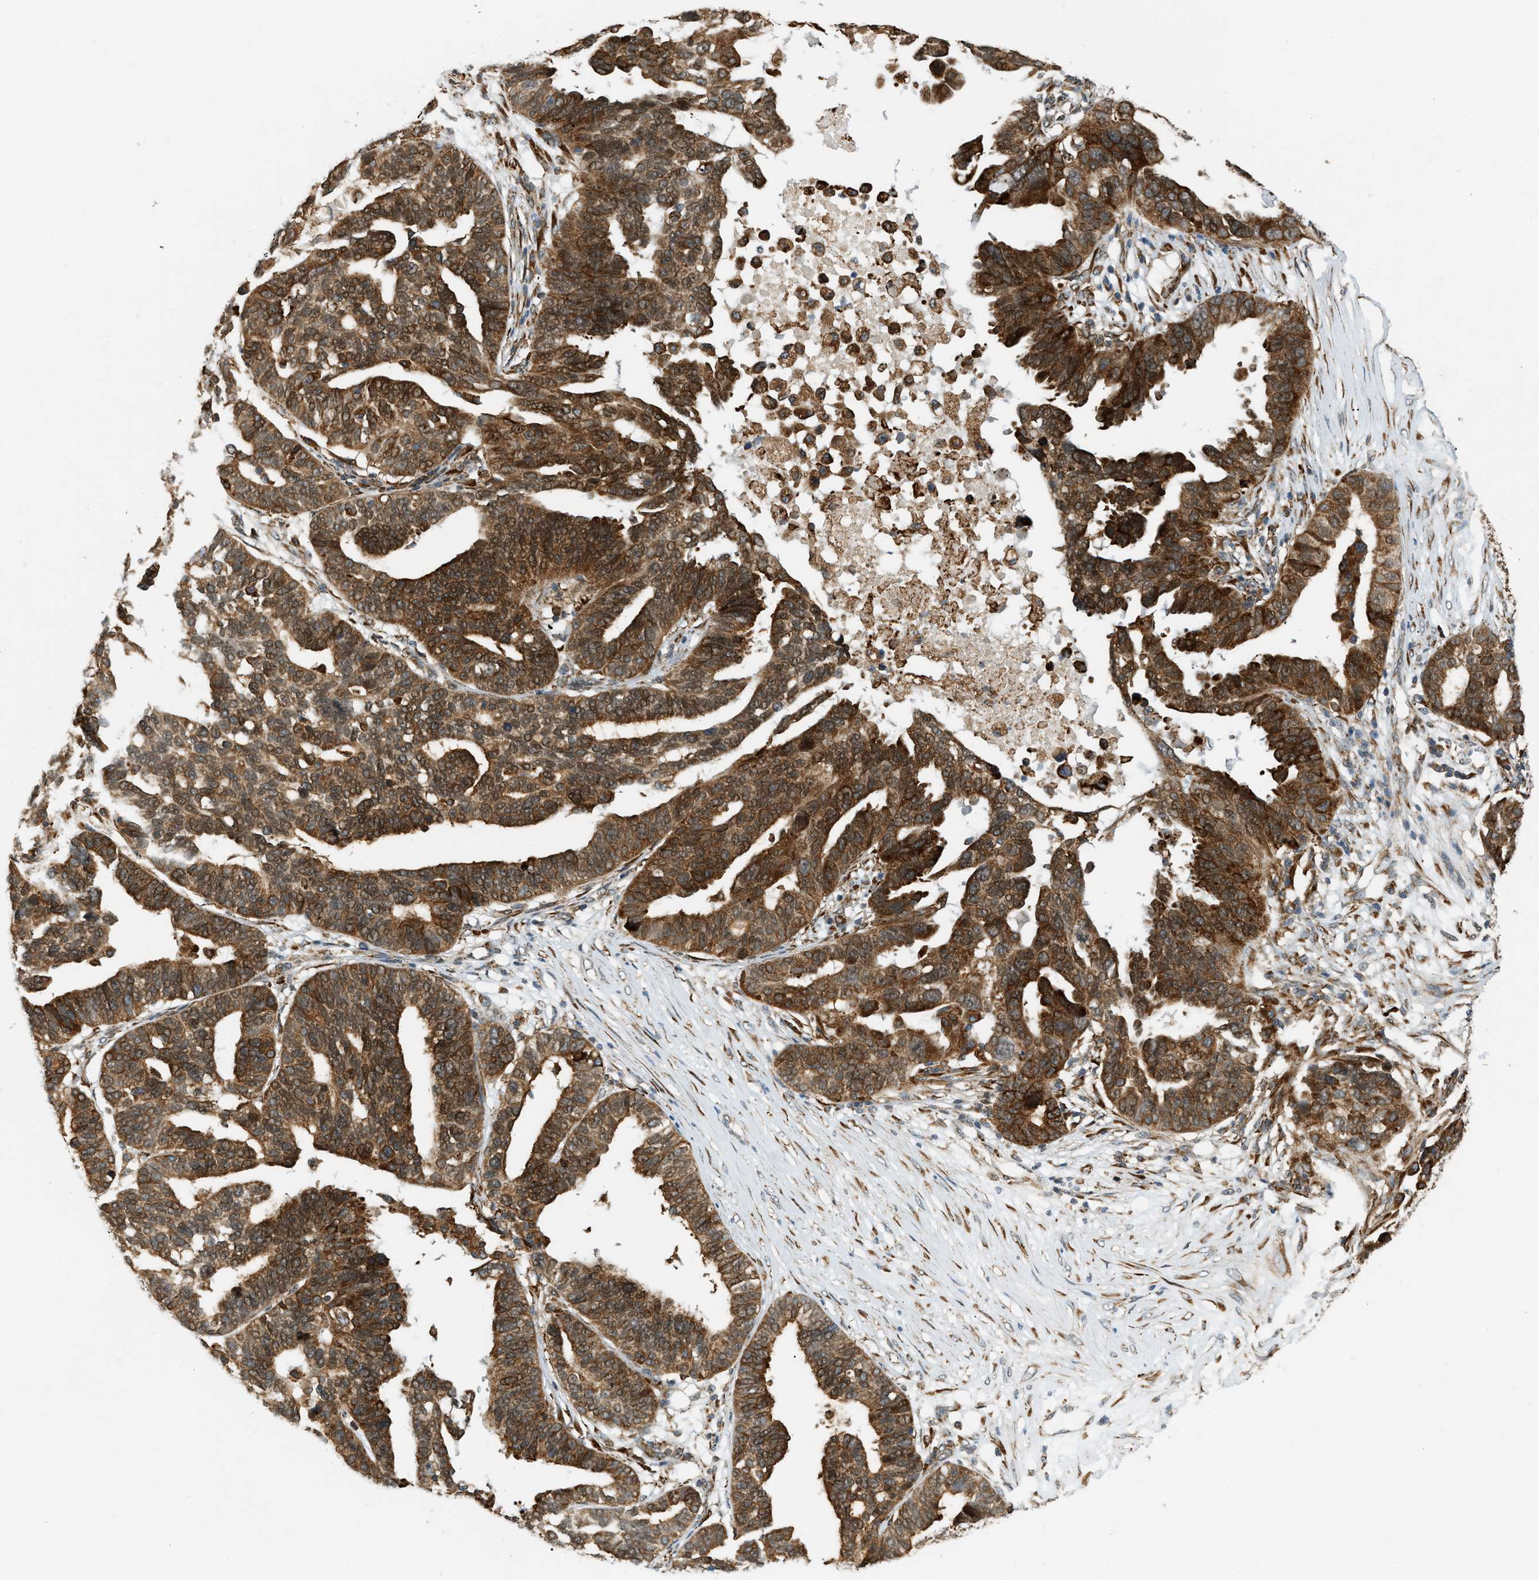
{"staining": {"intensity": "strong", "quantity": ">75%", "location": "cytoplasmic/membranous,nuclear"}, "tissue": "ovarian cancer", "cell_type": "Tumor cells", "image_type": "cancer", "snomed": [{"axis": "morphology", "description": "Cystadenocarcinoma, serous, NOS"}, {"axis": "topography", "description": "Ovary"}], "caption": "The photomicrograph demonstrates staining of serous cystadenocarcinoma (ovarian), revealing strong cytoplasmic/membranous and nuclear protein staining (brown color) within tumor cells.", "gene": "SEMA4D", "patient": {"sex": "female", "age": 59}}